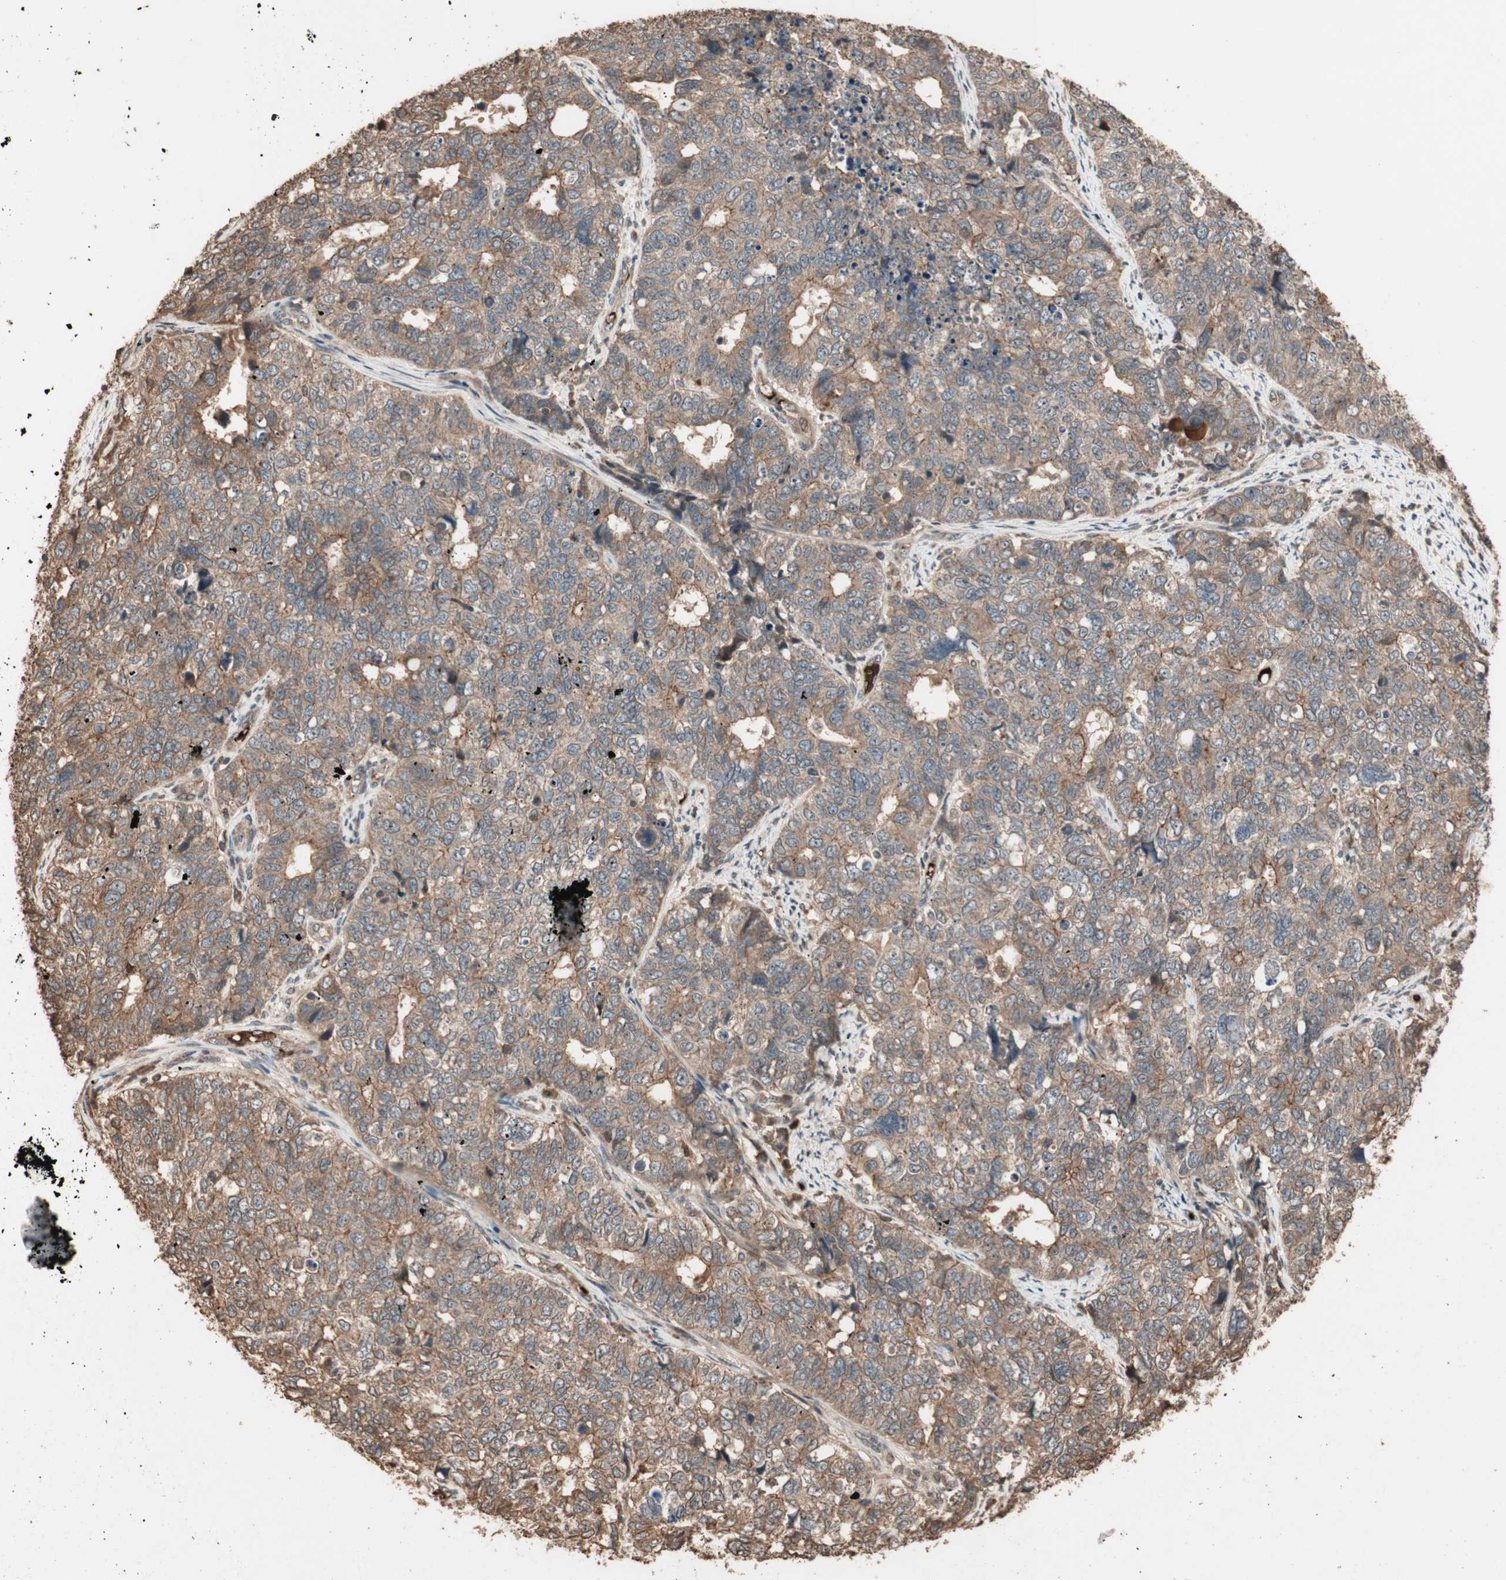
{"staining": {"intensity": "moderate", "quantity": ">75%", "location": "cytoplasmic/membranous"}, "tissue": "cervical cancer", "cell_type": "Tumor cells", "image_type": "cancer", "snomed": [{"axis": "morphology", "description": "Squamous cell carcinoma, NOS"}, {"axis": "topography", "description": "Cervix"}], "caption": "Protein expression analysis of squamous cell carcinoma (cervical) demonstrates moderate cytoplasmic/membranous expression in approximately >75% of tumor cells.", "gene": "USP20", "patient": {"sex": "female", "age": 63}}